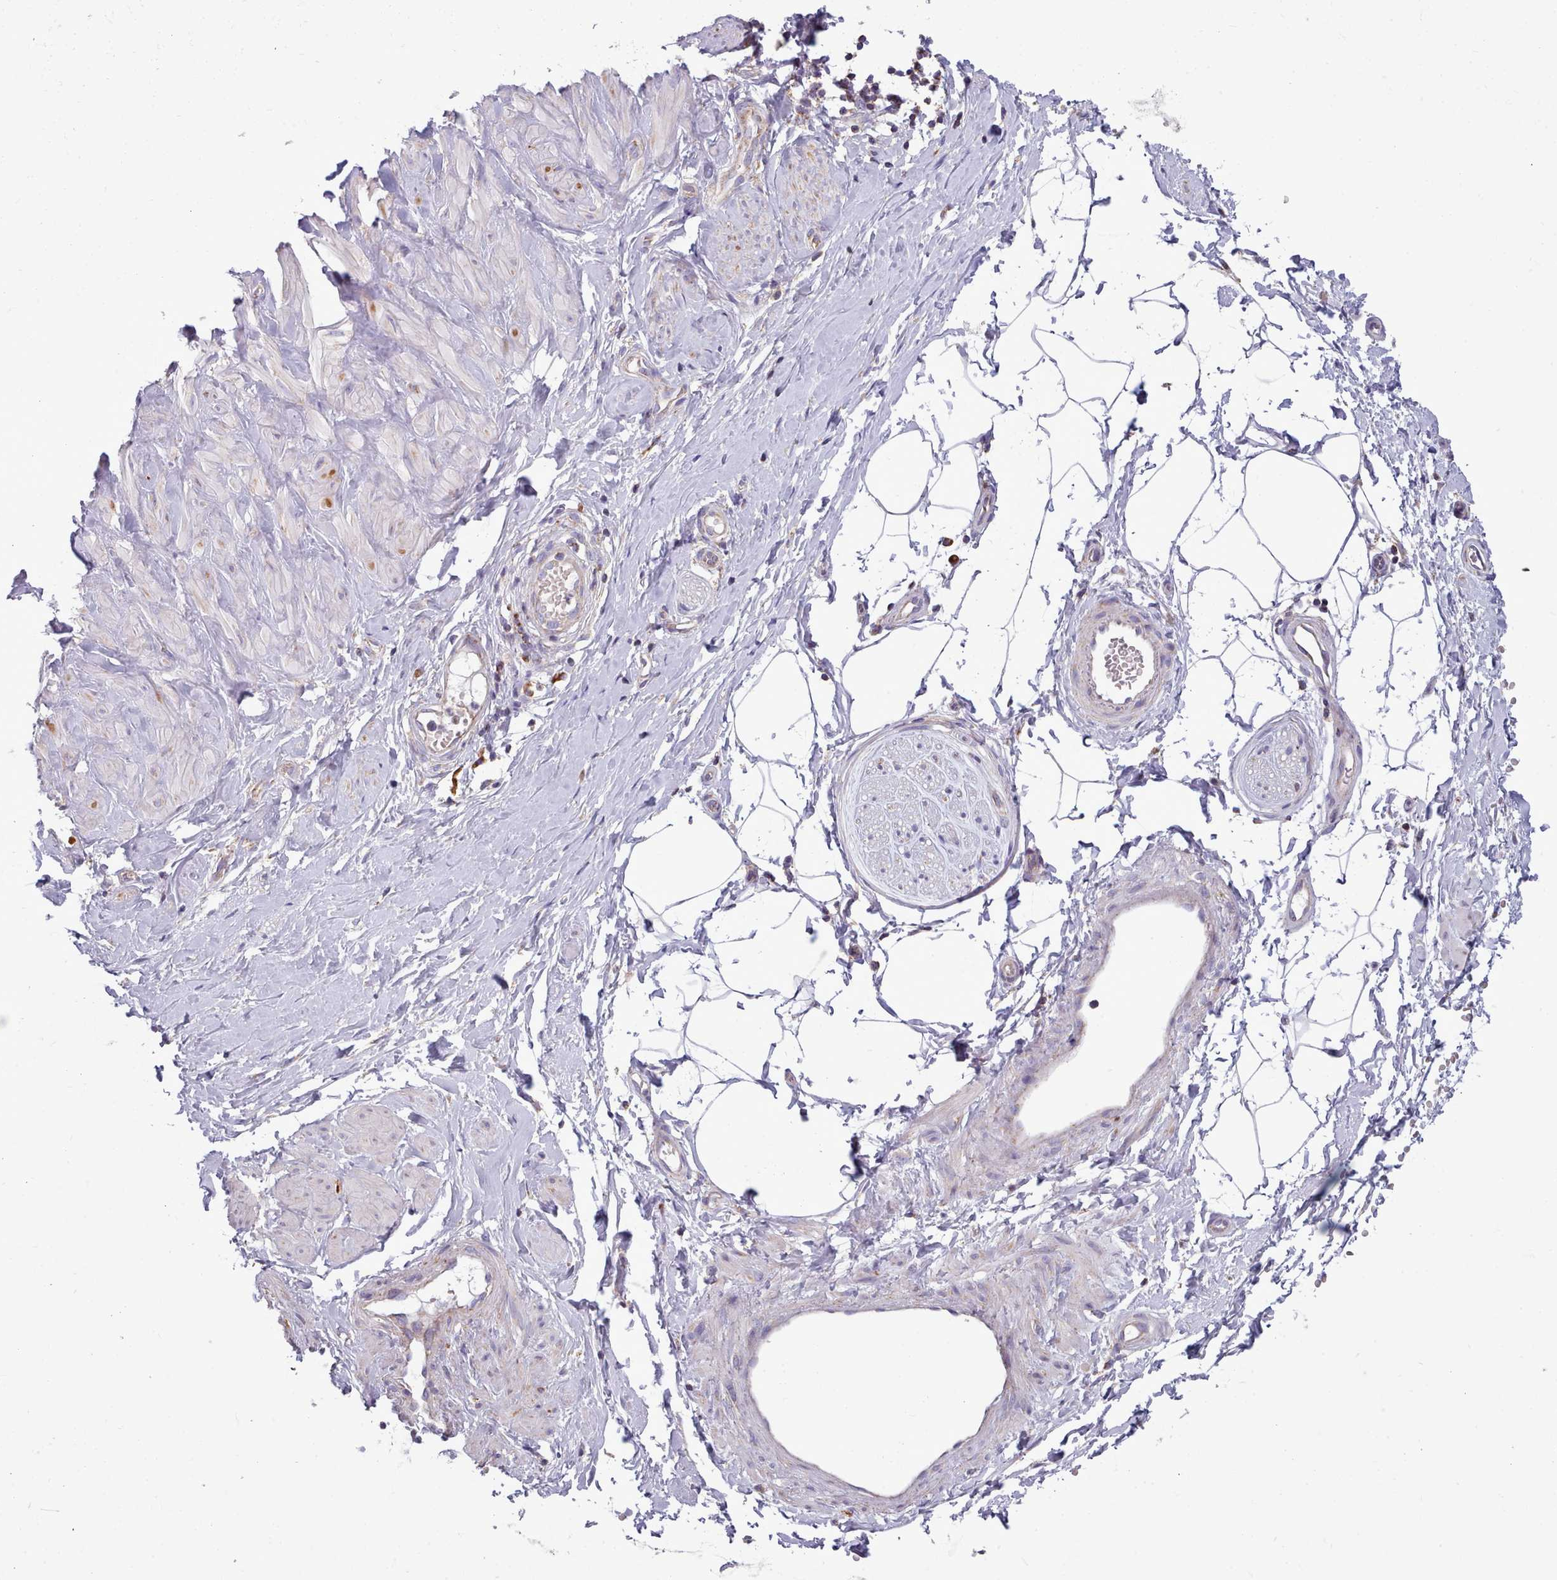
{"staining": {"intensity": "negative", "quantity": "none", "location": "none"}, "tissue": "adipose tissue", "cell_type": "Adipocytes", "image_type": "normal", "snomed": [{"axis": "morphology", "description": "Normal tissue, NOS"}, {"axis": "topography", "description": "Soft tissue"}, {"axis": "topography", "description": "Adipose tissue"}, {"axis": "topography", "description": "Vascular tissue"}, {"axis": "topography", "description": "Peripheral nerve tissue"}], "caption": "IHC of unremarkable adipose tissue displays no staining in adipocytes. The staining was performed using DAB (3,3'-diaminobenzidine) to visualize the protein expression in brown, while the nuclei were stained in blue with hematoxylin (Magnification: 20x).", "gene": "SRP54", "patient": {"sex": "male", "age": 74}}